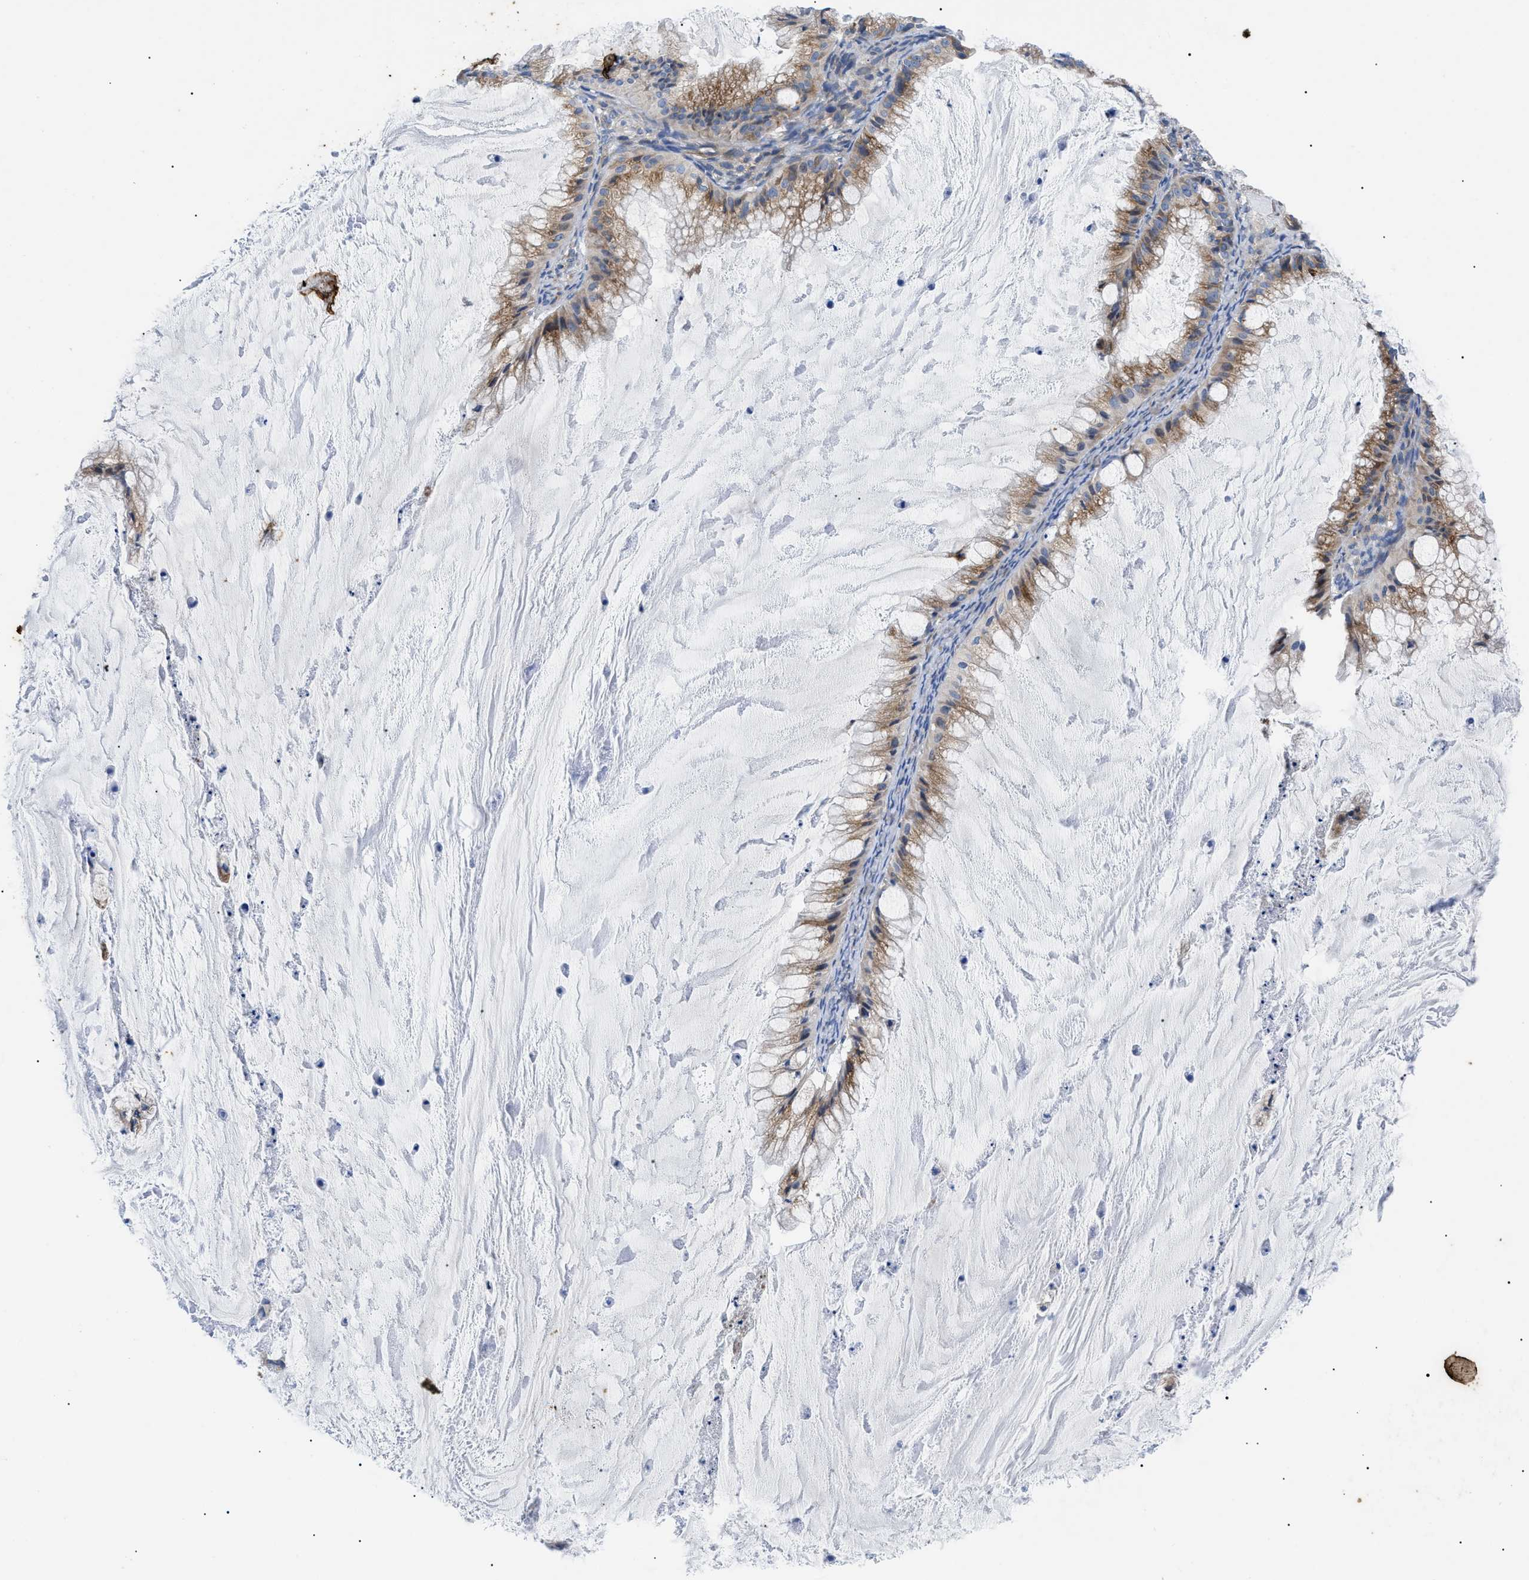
{"staining": {"intensity": "moderate", "quantity": ">75%", "location": "cytoplasmic/membranous"}, "tissue": "ovarian cancer", "cell_type": "Tumor cells", "image_type": "cancer", "snomed": [{"axis": "morphology", "description": "Cystadenocarcinoma, mucinous, NOS"}, {"axis": "topography", "description": "Ovary"}], "caption": "A micrograph of human ovarian cancer (mucinous cystadenocarcinoma) stained for a protein displays moderate cytoplasmic/membranous brown staining in tumor cells.", "gene": "HSPB8", "patient": {"sex": "female", "age": 57}}